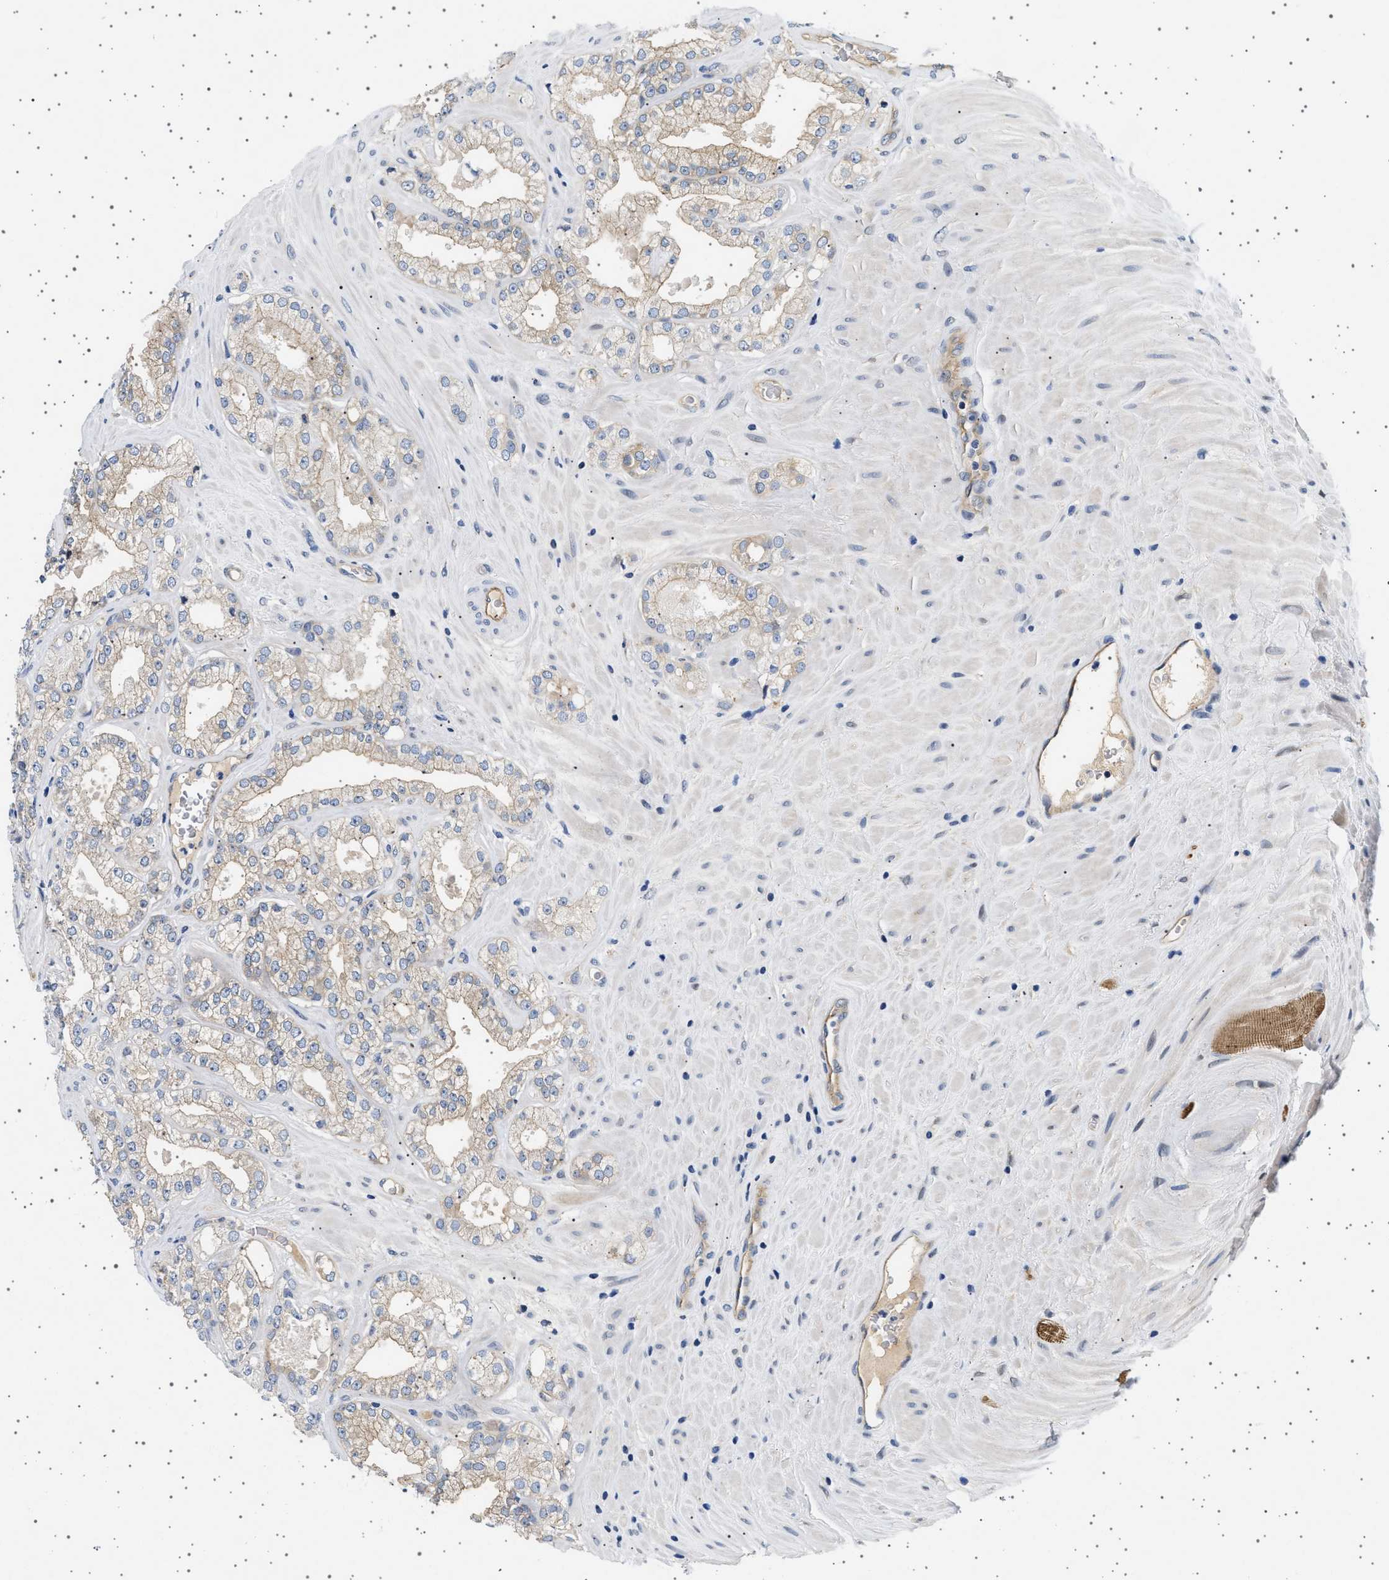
{"staining": {"intensity": "weak", "quantity": ">75%", "location": "cytoplasmic/membranous"}, "tissue": "prostate cancer", "cell_type": "Tumor cells", "image_type": "cancer", "snomed": [{"axis": "morphology", "description": "Adenocarcinoma, High grade"}, {"axis": "topography", "description": "Prostate"}], "caption": "Protein expression analysis of prostate cancer (adenocarcinoma (high-grade)) shows weak cytoplasmic/membranous positivity in approximately >75% of tumor cells.", "gene": "PLPP6", "patient": {"sex": "male", "age": 71}}